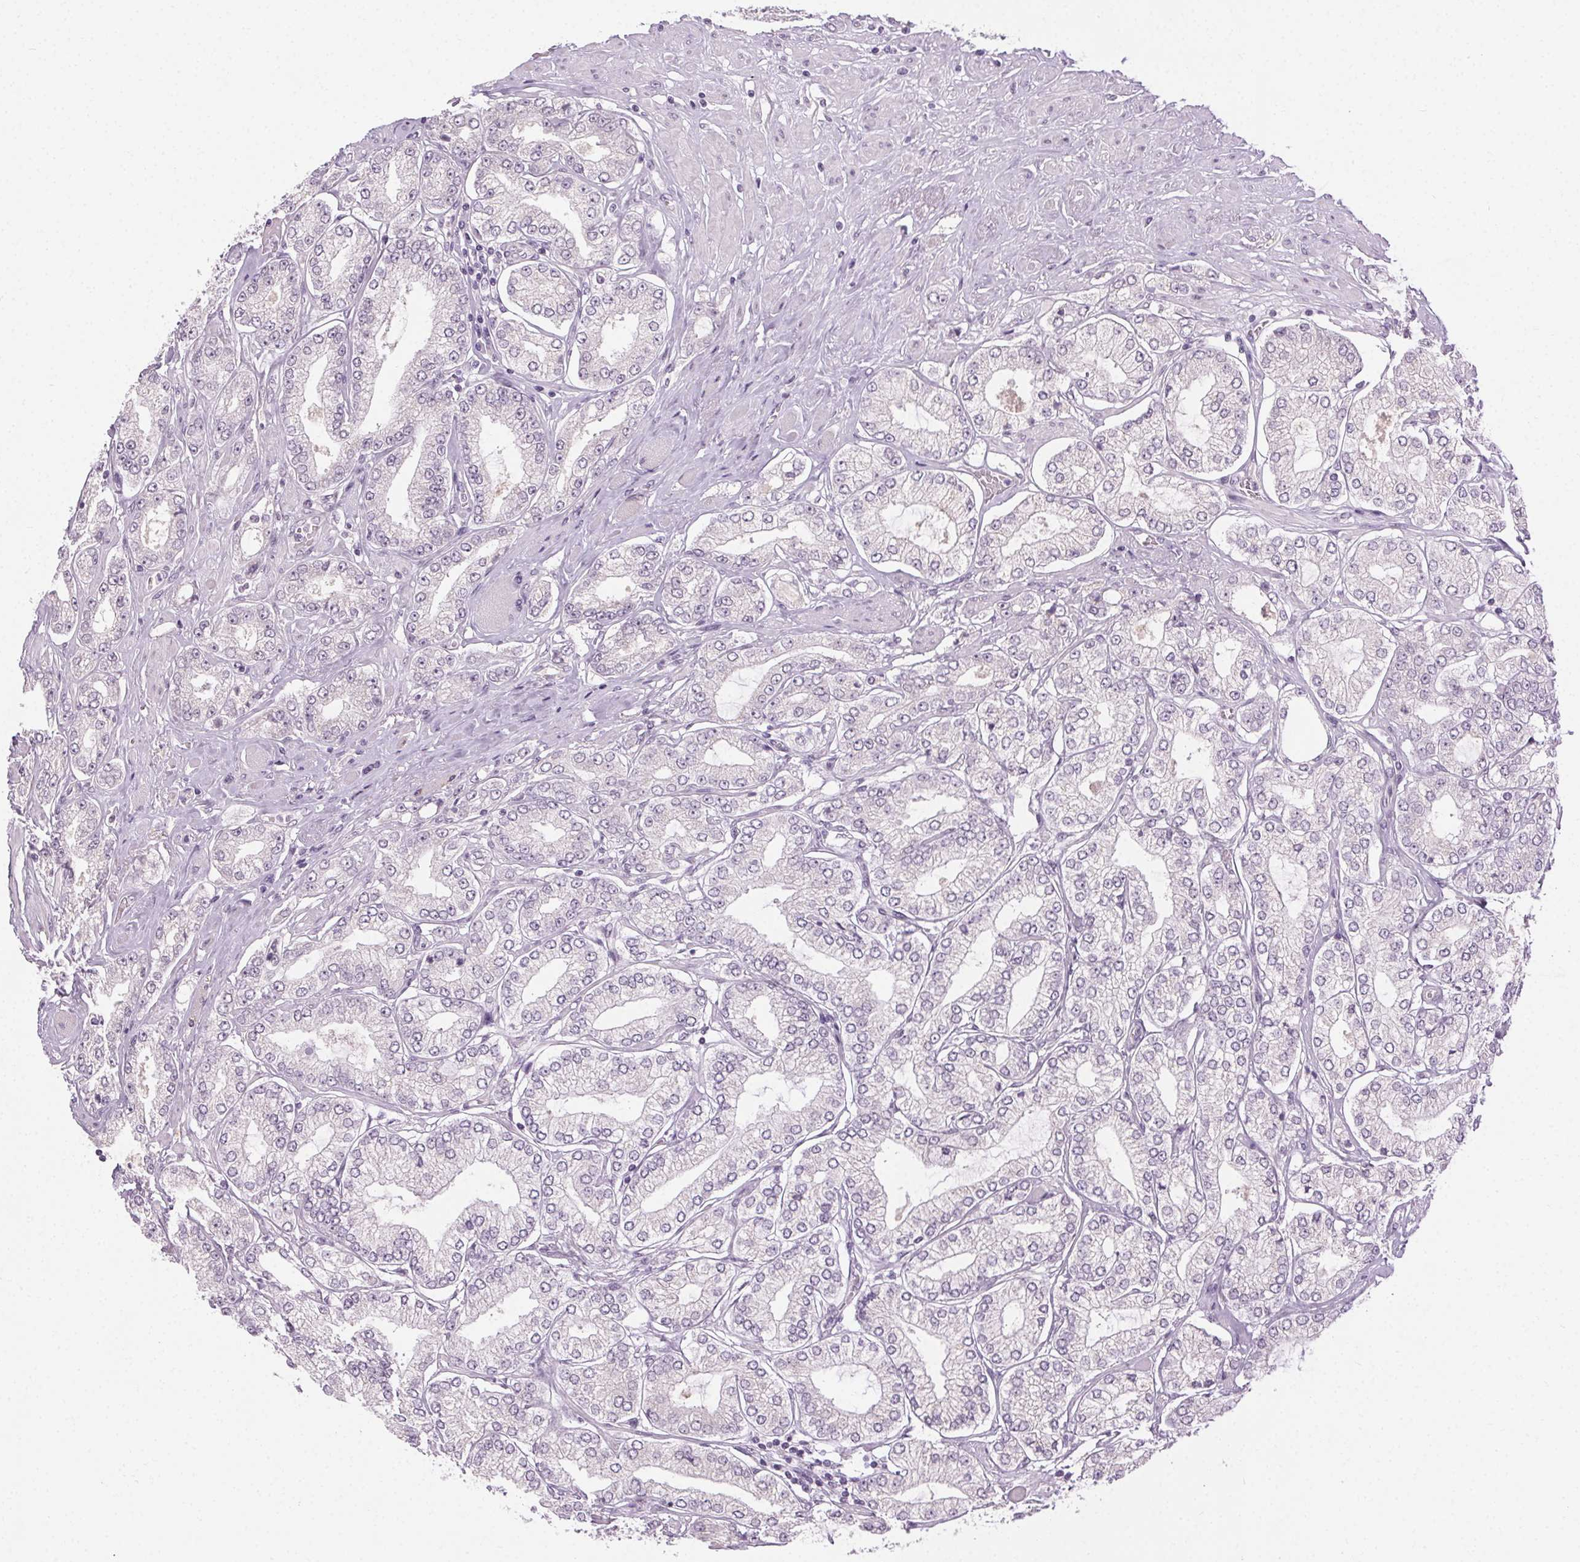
{"staining": {"intensity": "negative", "quantity": "none", "location": "none"}, "tissue": "prostate cancer", "cell_type": "Tumor cells", "image_type": "cancer", "snomed": [{"axis": "morphology", "description": "Adenocarcinoma, High grade"}, {"axis": "topography", "description": "Prostate"}], "caption": "Immunohistochemistry photomicrograph of neoplastic tissue: prostate cancer (high-grade adenocarcinoma) stained with DAB reveals no significant protein expression in tumor cells.", "gene": "FAM168A", "patient": {"sex": "male", "age": 68}}